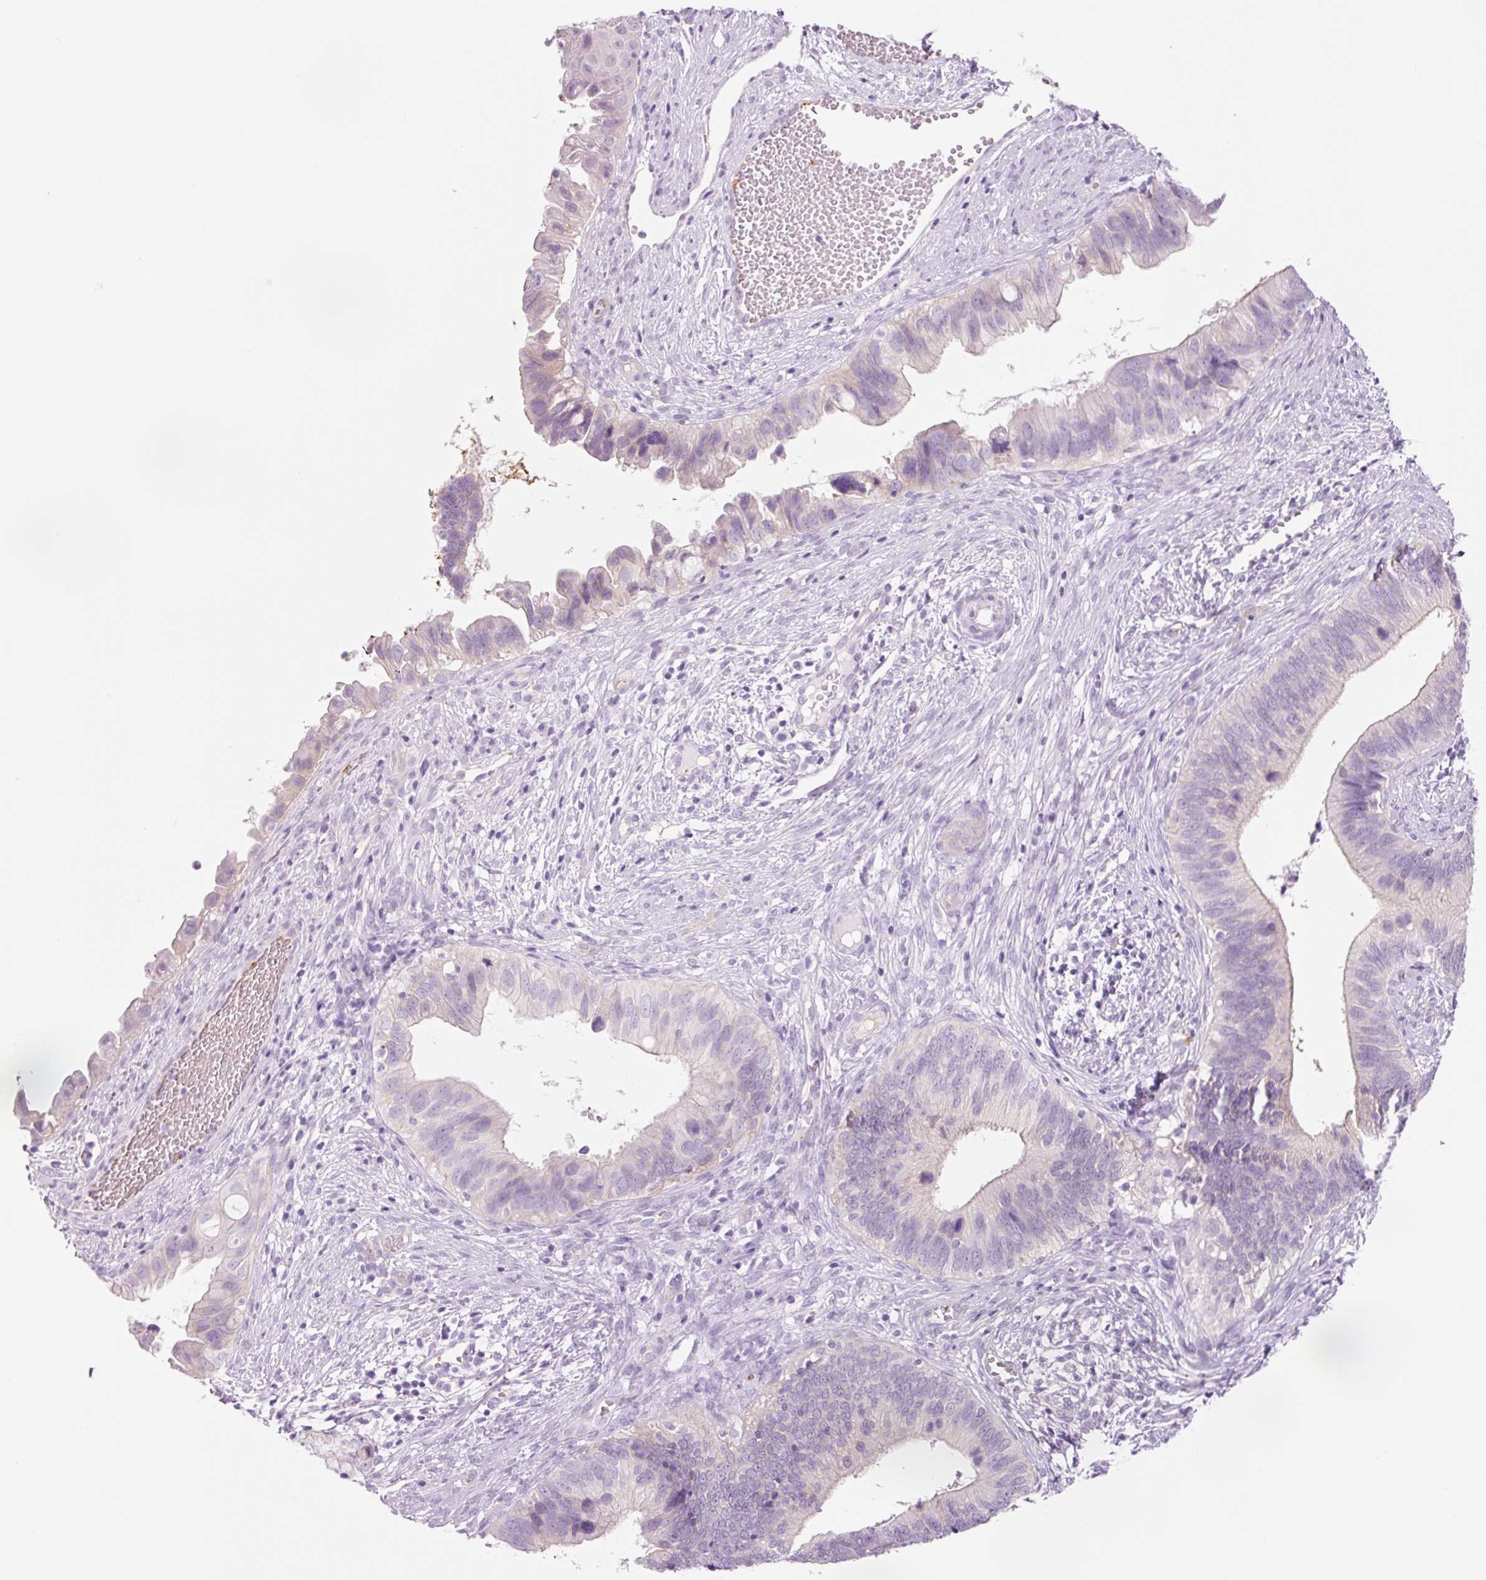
{"staining": {"intensity": "negative", "quantity": "none", "location": "none"}, "tissue": "cervical cancer", "cell_type": "Tumor cells", "image_type": "cancer", "snomed": [{"axis": "morphology", "description": "Adenocarcinoma, NOS"}, {"axis": "topography", "description": "Cervix"}], "caption": "Image shows no significant protein positivity in tumor cells of cervical adenocarcinoma.", "gene": "HSPA4L", "patient": {"sex": "female", "age": 42}}